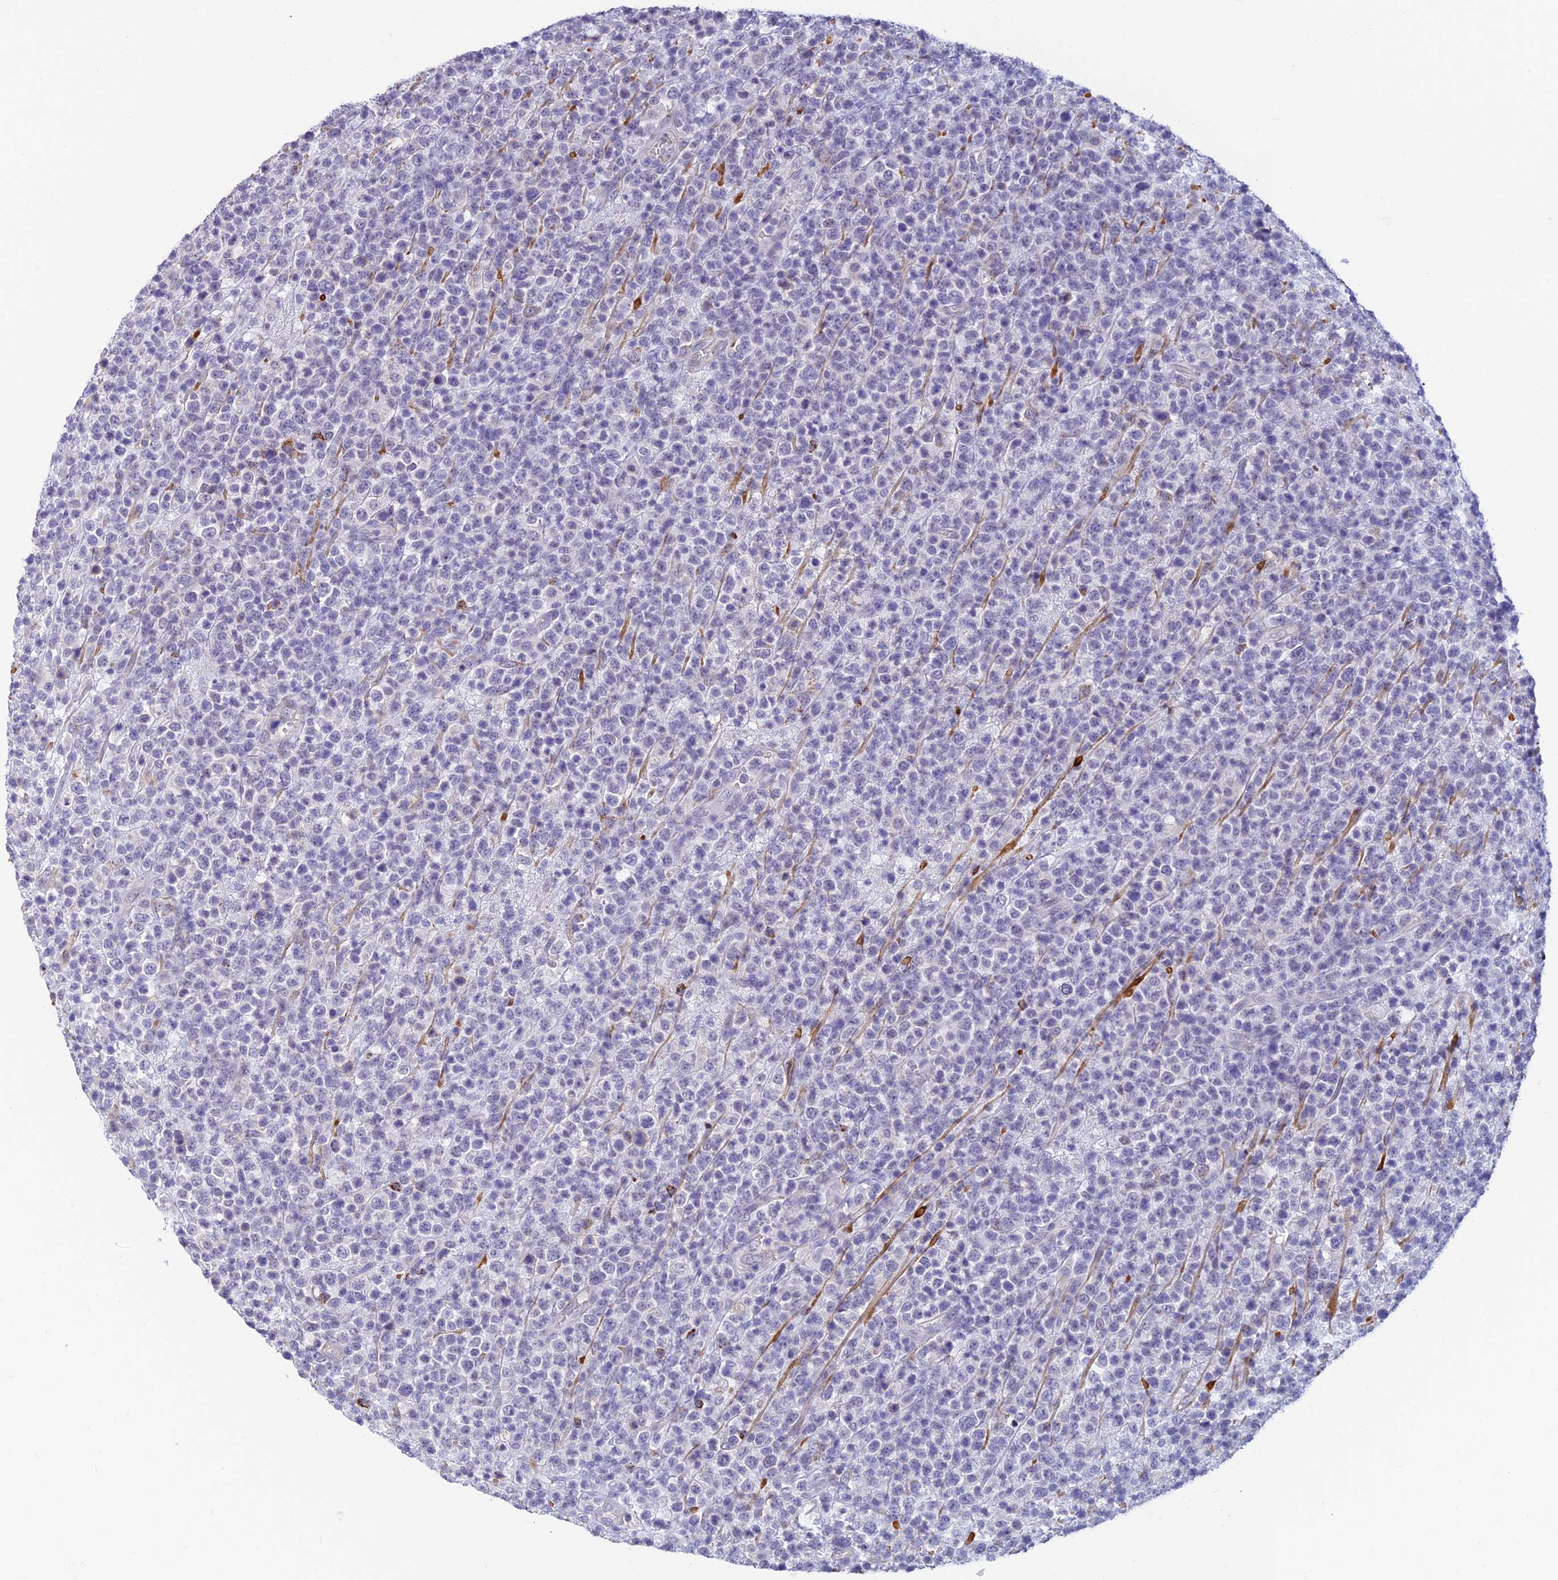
{"staining": {"intensity": "negative", "quantity": "none", "location": "none"}, "tissue": "lymphoma", "cell_type": "Tumor cells", "image_type": "cancer", "snomed": [{"axis": "morphology", "description": "Malignant lymphoma, non-Hodgkin's type, High grade"}, {"axis": "topography", "description": "Colon"}], "caption": "Protein analysis of lymphoma exhibits no significant expression in tumor cells.", "gene": "ALDH1L2", "patient": {"sex": "female", "age": 53}}